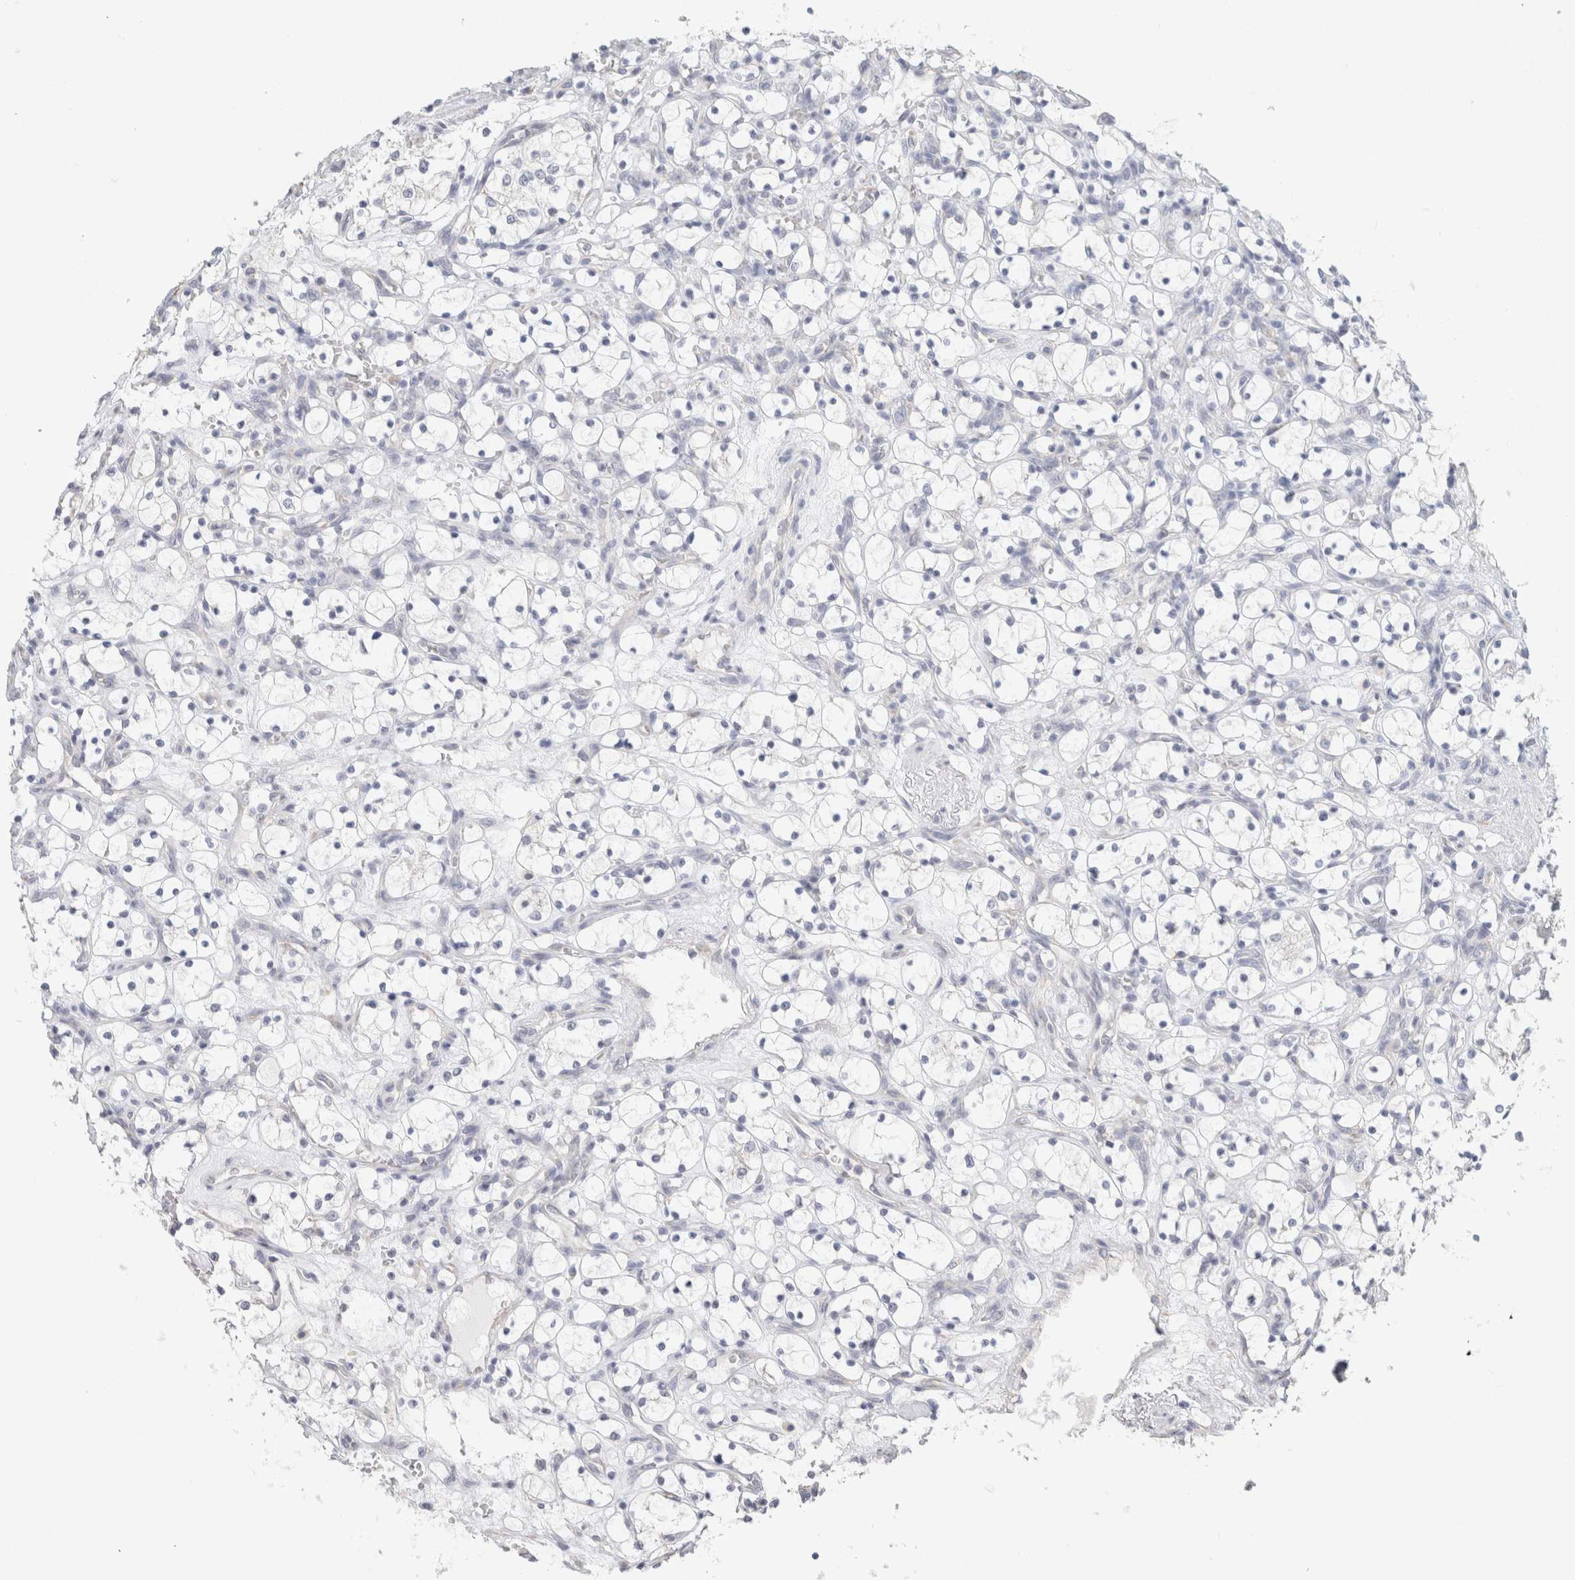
{"staining": {"intensity": "negative", "quantity": "none", "location": "none"}, "tissue": "renal cancer", "cell_type": "Tumor cells", "image_type": "cancer", "snomed": [{"axis": "morphology", "description": "Adenocarcinoma, NOS"}, {"axis": "topography", "description": "Kidney"}], "caption": "IHC of renal adenocarcinoma shows no expression in tumor cells. (DAB immunohistochemistry (IHC) with hematoxylin counter stain).", "gene": "NEFM", "patient": {"sex": "female", "age": 69}}